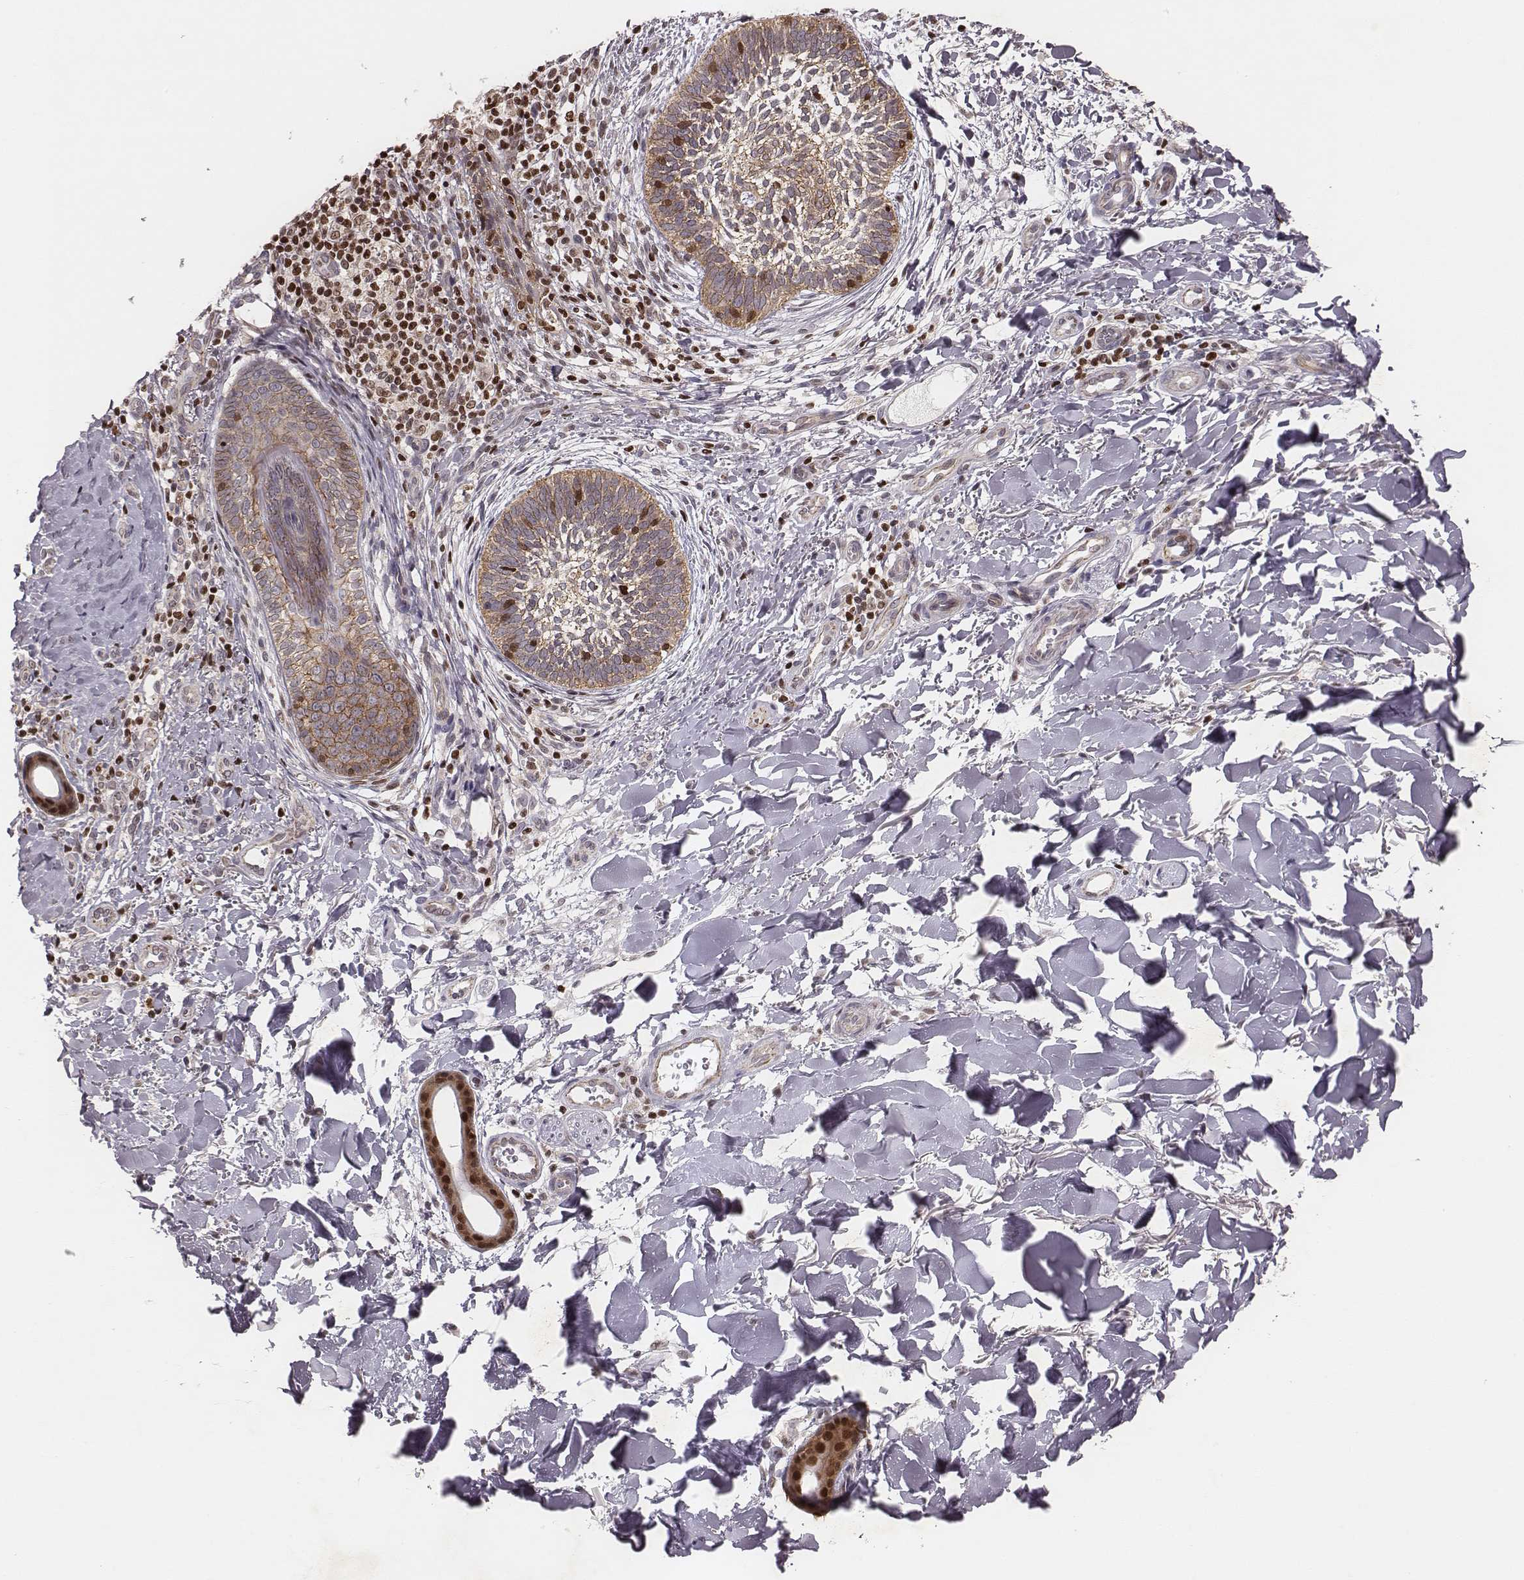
{"staining": {"intensity": "moderate", "quantity": ">75%", "location": "cytoplasmic/membranous"}, "tissue": "skin cancer", "cell_type": "Tumor cells", "image_type": "cancer", "snomed": [{"axis": "morphology", "description": "Normal tissue, NOS"}, {"axis": "morphology", "description": "Basal cell carcinoma"}, {"axis": "topography", "description": "Skin"}], "caption": "Protein staining of basal cell carcinoma (skin) tissue shows moderate cytoplasmic/membranous expression in approximately >75% of tumor cells.", "gene": "WDR59", "patient": {"sex": "male", "age": 46}}